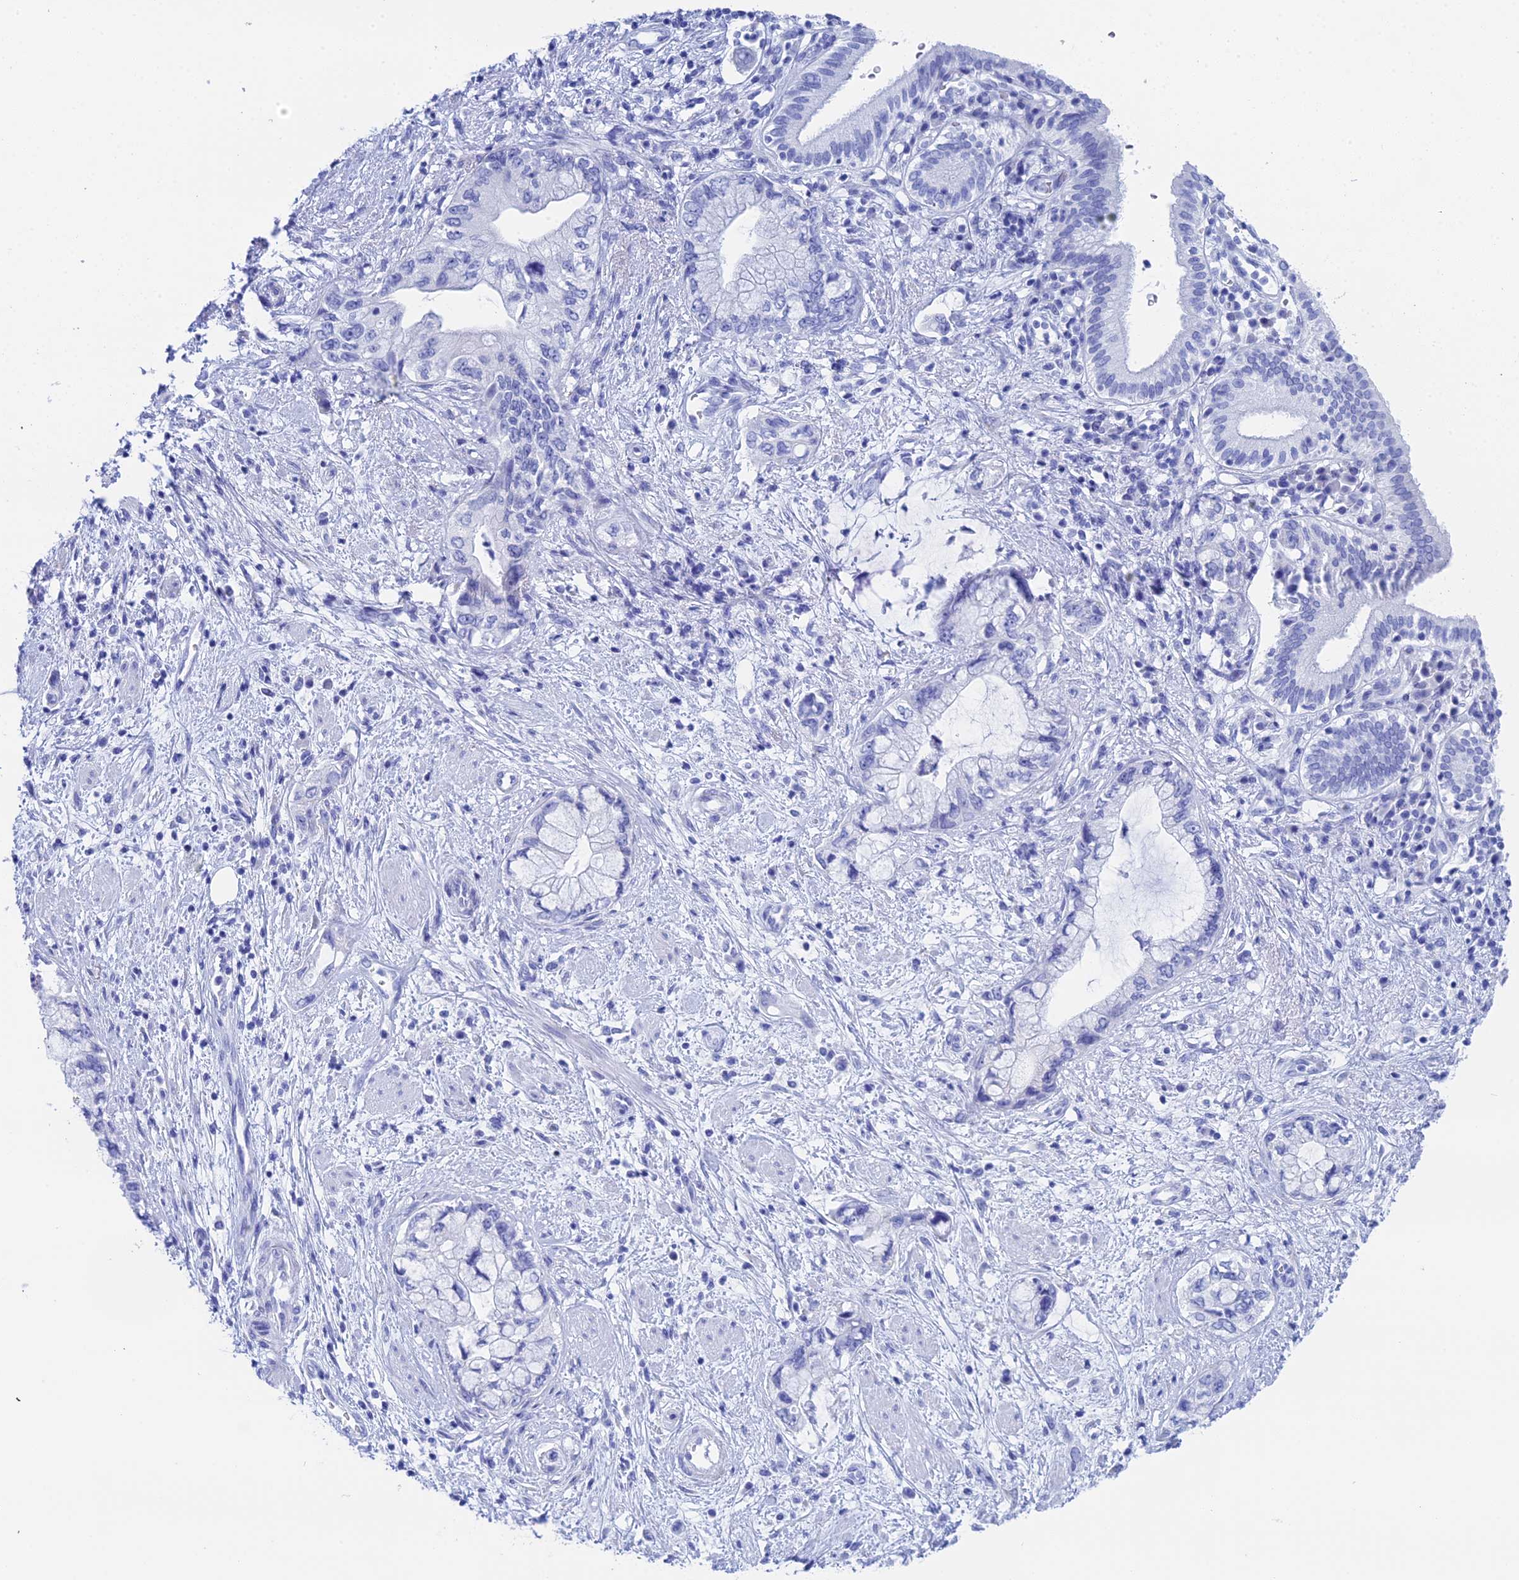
{"staining": {"intensity": "negative", "quantity": "none", "location": "none"}, "tissue": "pancreatic cancer", "cell_type": "Tumor cells", "image_type": "cancer", "snomed": [{"axis": "morphology", "description": "Adenocarcinoma, NOS"}, {"axis": "topography", "description": "Pancreas"}], "caption": "Immunohistochemistry (IHC) of pancreatic adenocarcinoma displays no positivity in tumor cells.", "gene": "TEX101", "patient": {"sex": "female", "age": 73}}